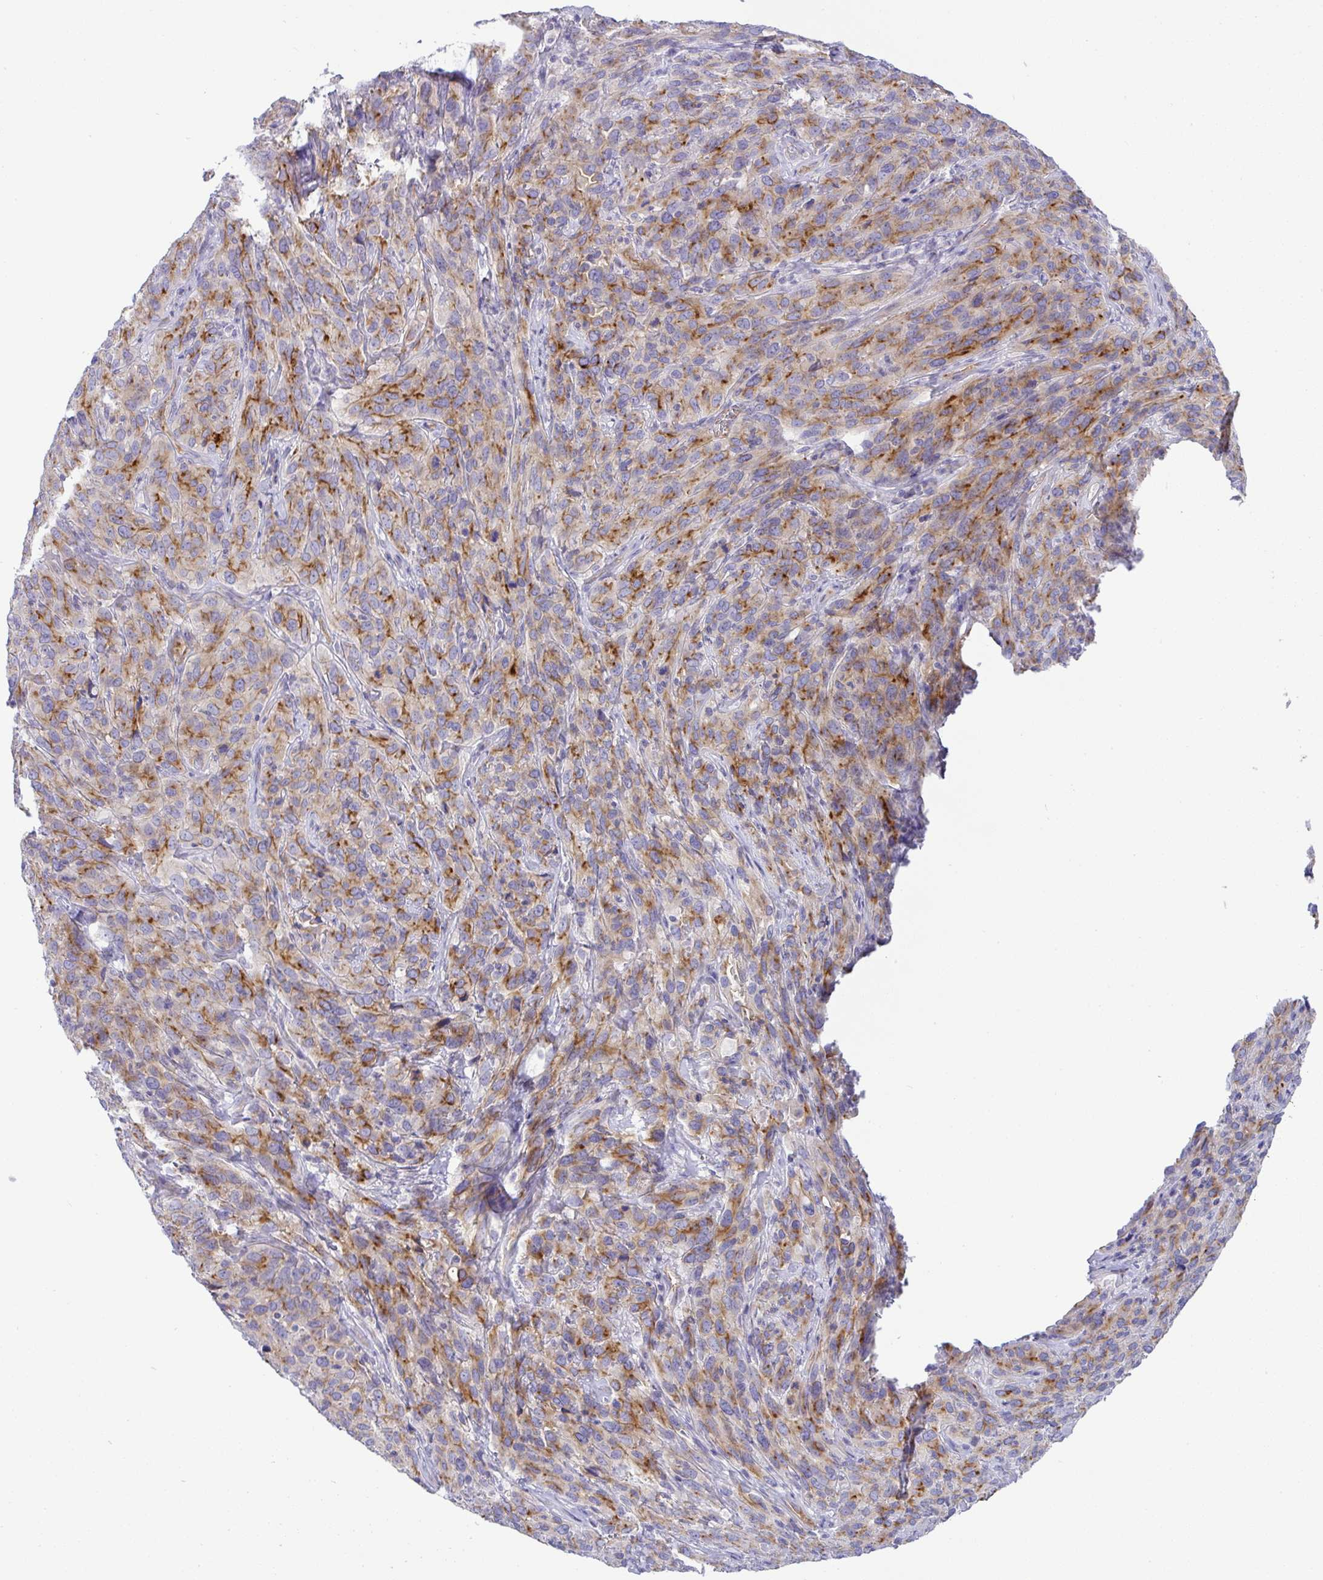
{"staining": {"intensity": "moderate", "quantity": ">75%", "location": "cytoplasmic/membranous"}, "tissue": "cervical cancer", "cell_type": "Tumor cells", "image_type": "cancer", "snomed": [{"axis": "morphology", "description": "Squamous cell carcinoma, NOS"}, {"axis": "topography", "description": "Cervix"}], "caption": "Moderate cytoplasmic/membranous expression for a protein is seen in approximately >75% of tumor cells of cervical cancer (squamous cell carcinoma) using immunohistochemistry (IHC).", "gene": "FAM177A1", "patient": {"sex": "female", "age": 51}}